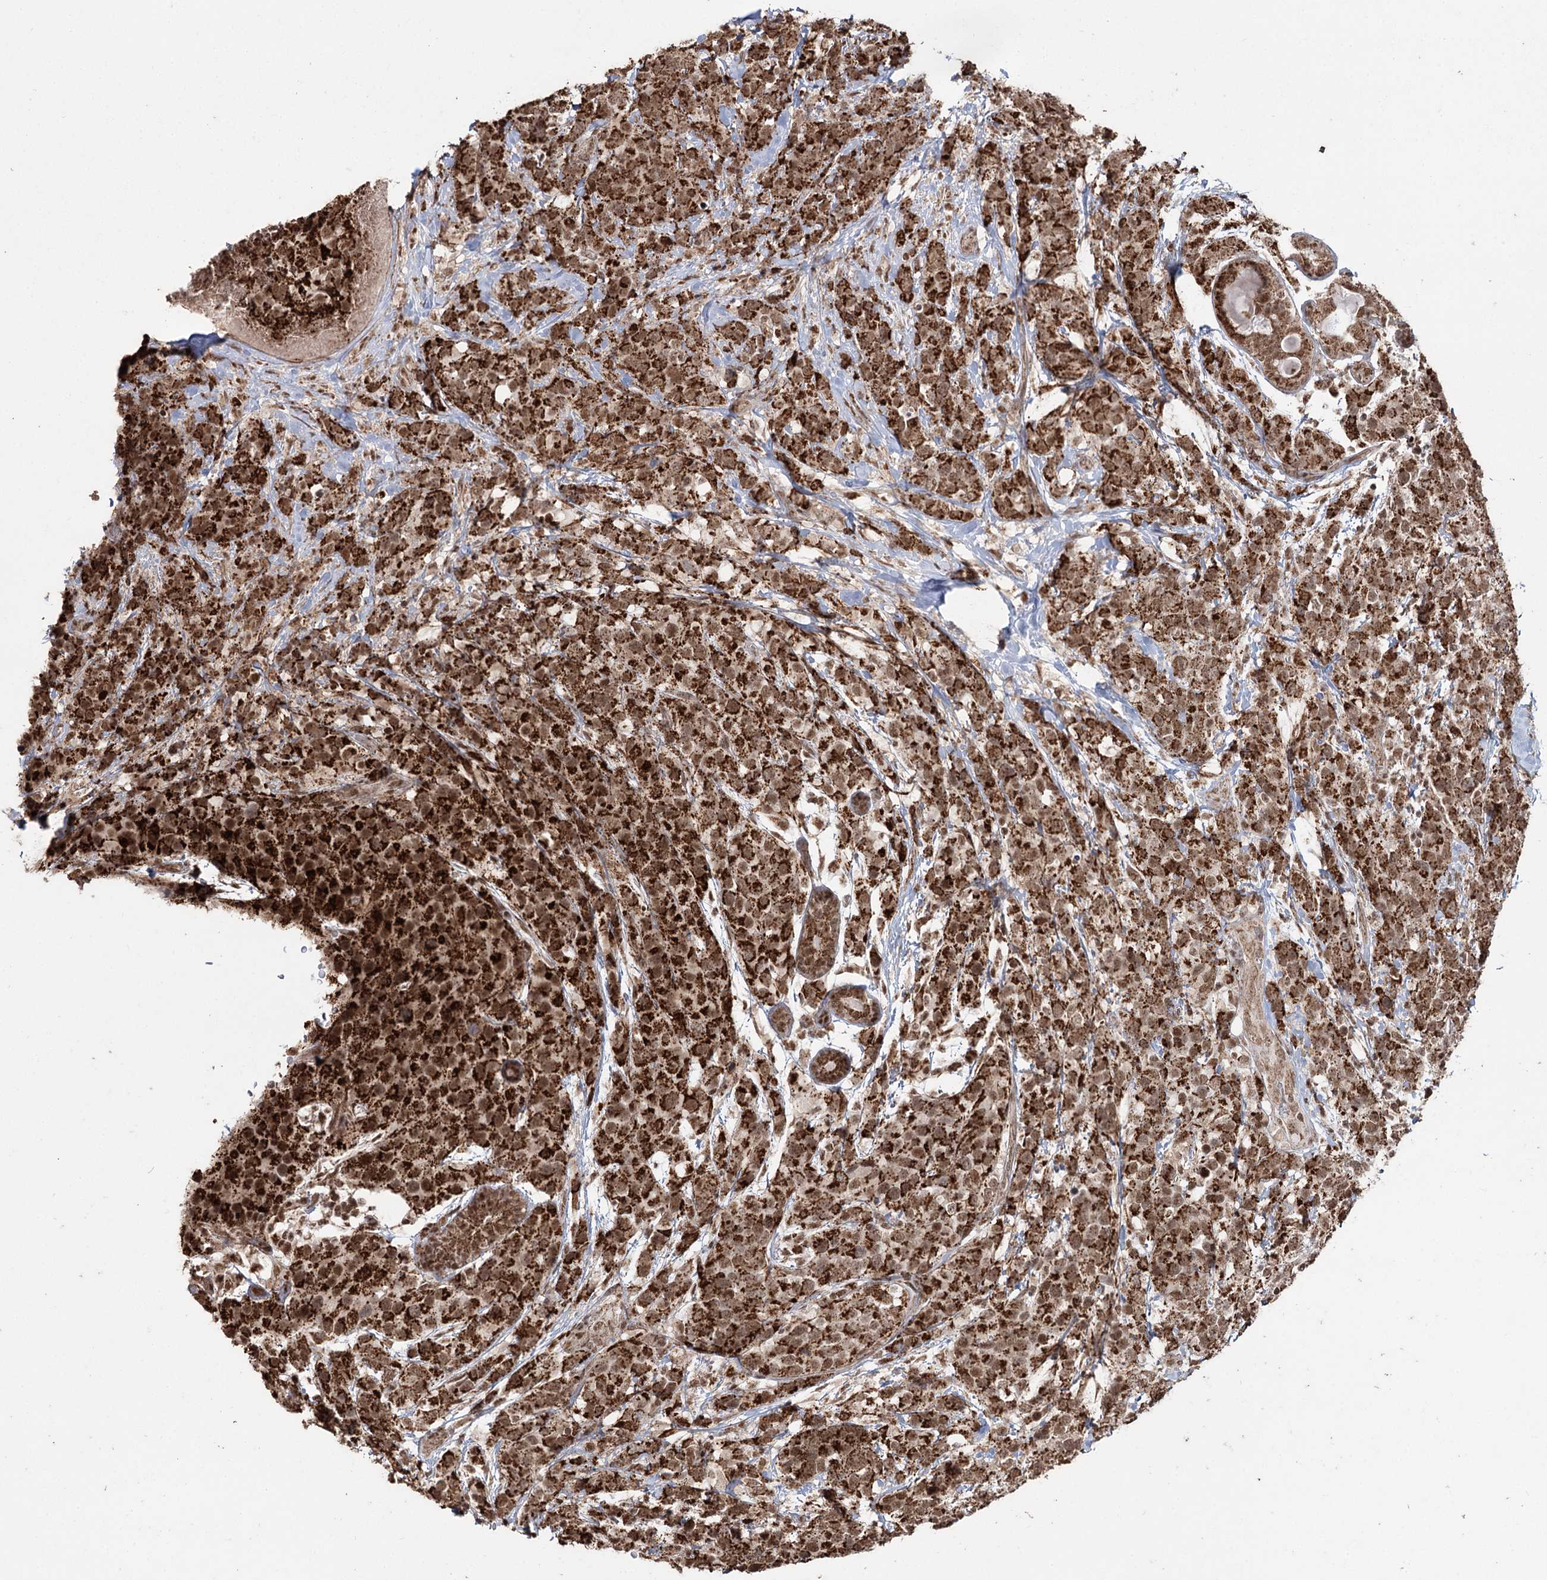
{"staining": {"intensity": "strong", "quantity": ">75%", "location": "cytoplasmic/membranous,nuclear"}, "tissue": "breast cancer", "cell_type": "Tumor cells", "image_type": "cancer", "snomed": [{"axis": "morphology", "description": "Lobular carcinoma"}, {"axis": "topography", "description": "Breast"}], "caption": "This is an image of immunohistochemistry staining of lobular carcinoma (breast), which shows strong staining in the cytoplasmic/membranous and nuclear of tumor cells.", "gene": "PDHX", "patient": {"sex": "female", "age": 59}}